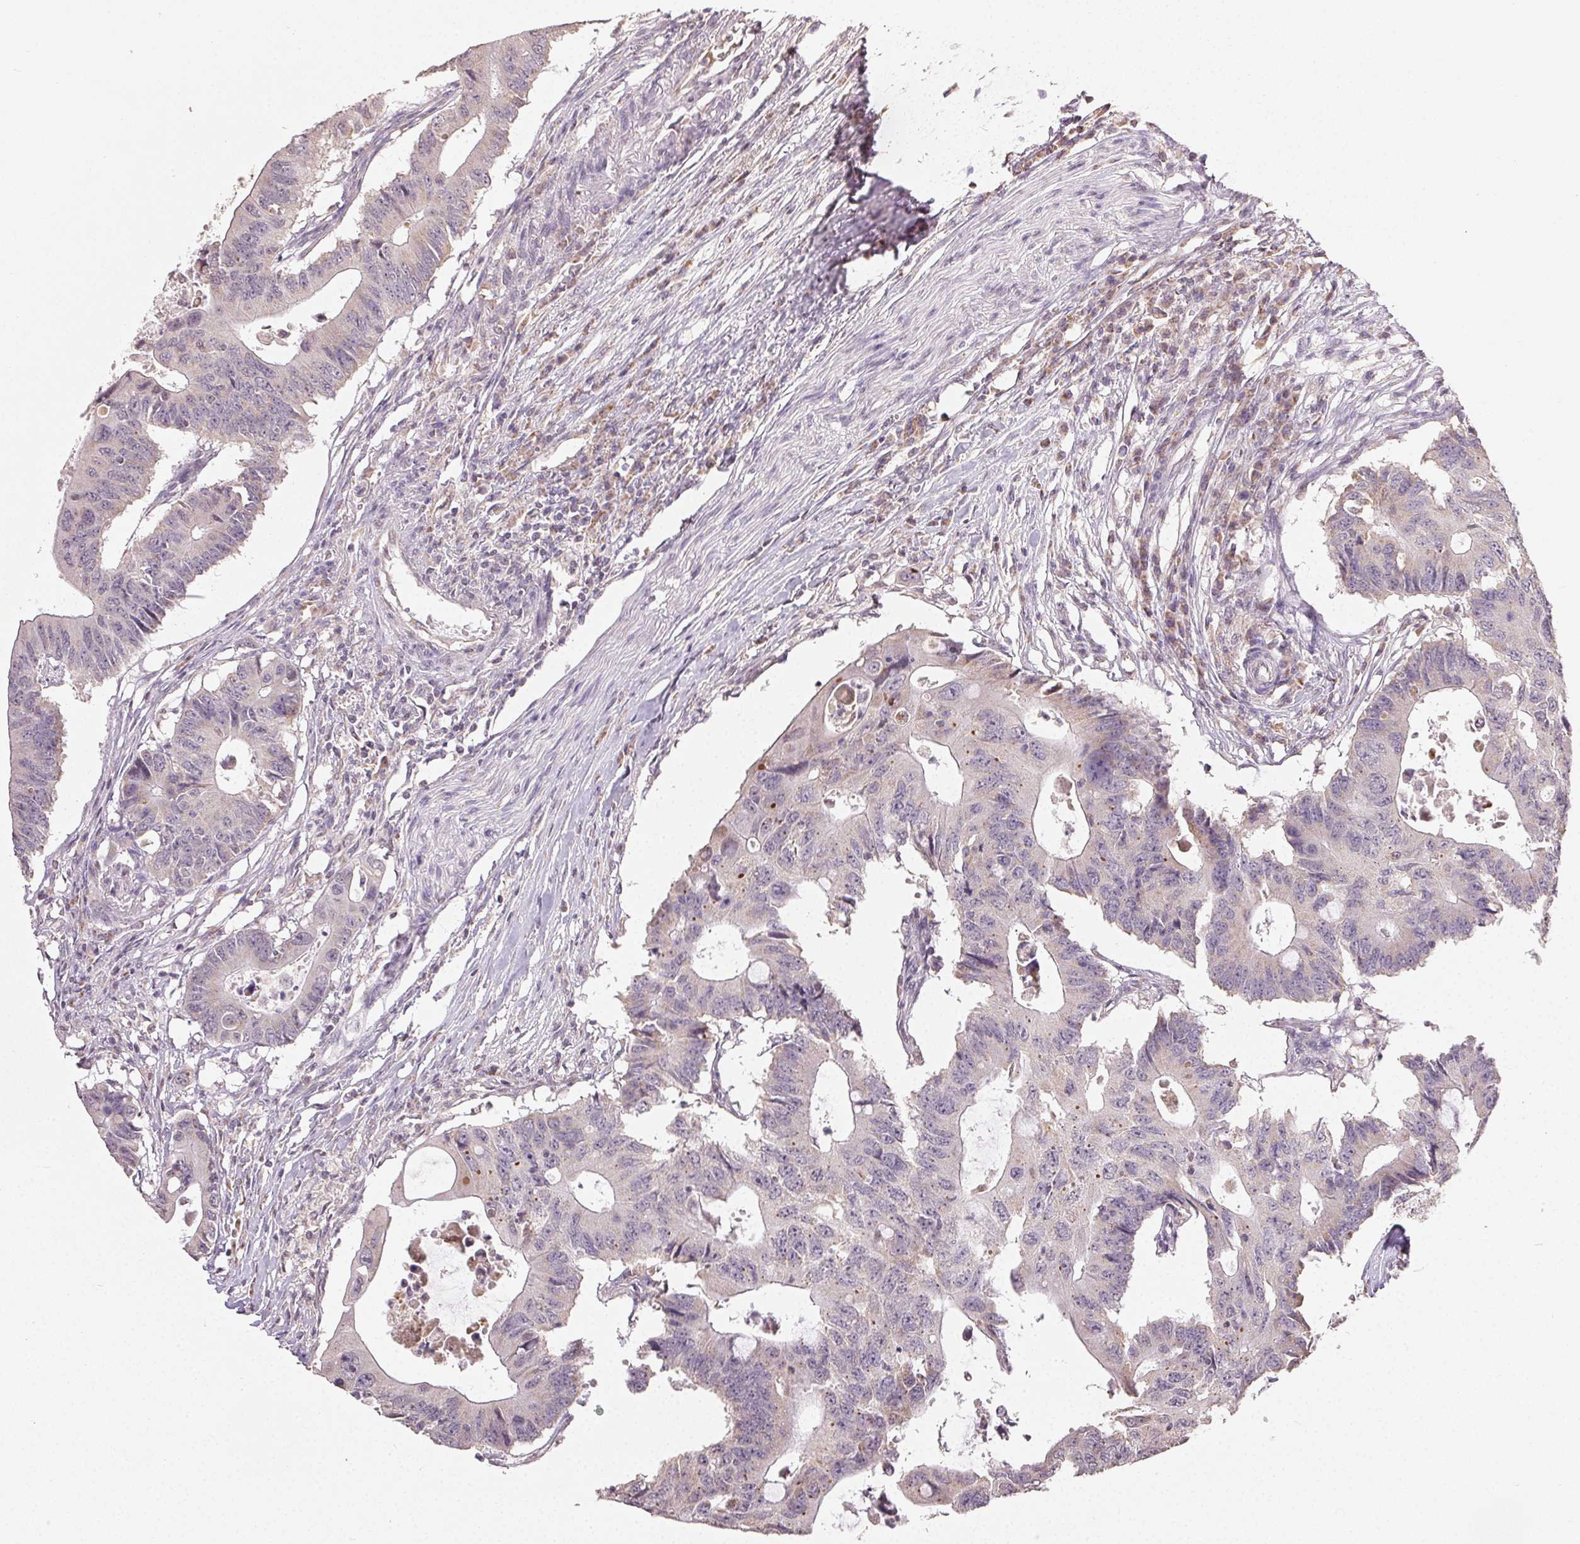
{"staining": {"intensity": "weak", "quantity": "<25%", "location": "cytoplasmic/membranous"}, "tissue": "colorectal cancer", "cell_type": "Tumor cells", "image_type": "cancer", "snomed": [{"axis": "morphology", "description": "Adenocarcinoma, NOS"}, {"axis": "topography", "description": "Colon"}], "caption": "The histopathology image displays no significant expression in tumor cells of colorectal adenocarcinoma.", "gene": "CLASP1", "patient": {"sex": "male", "age": 71}}